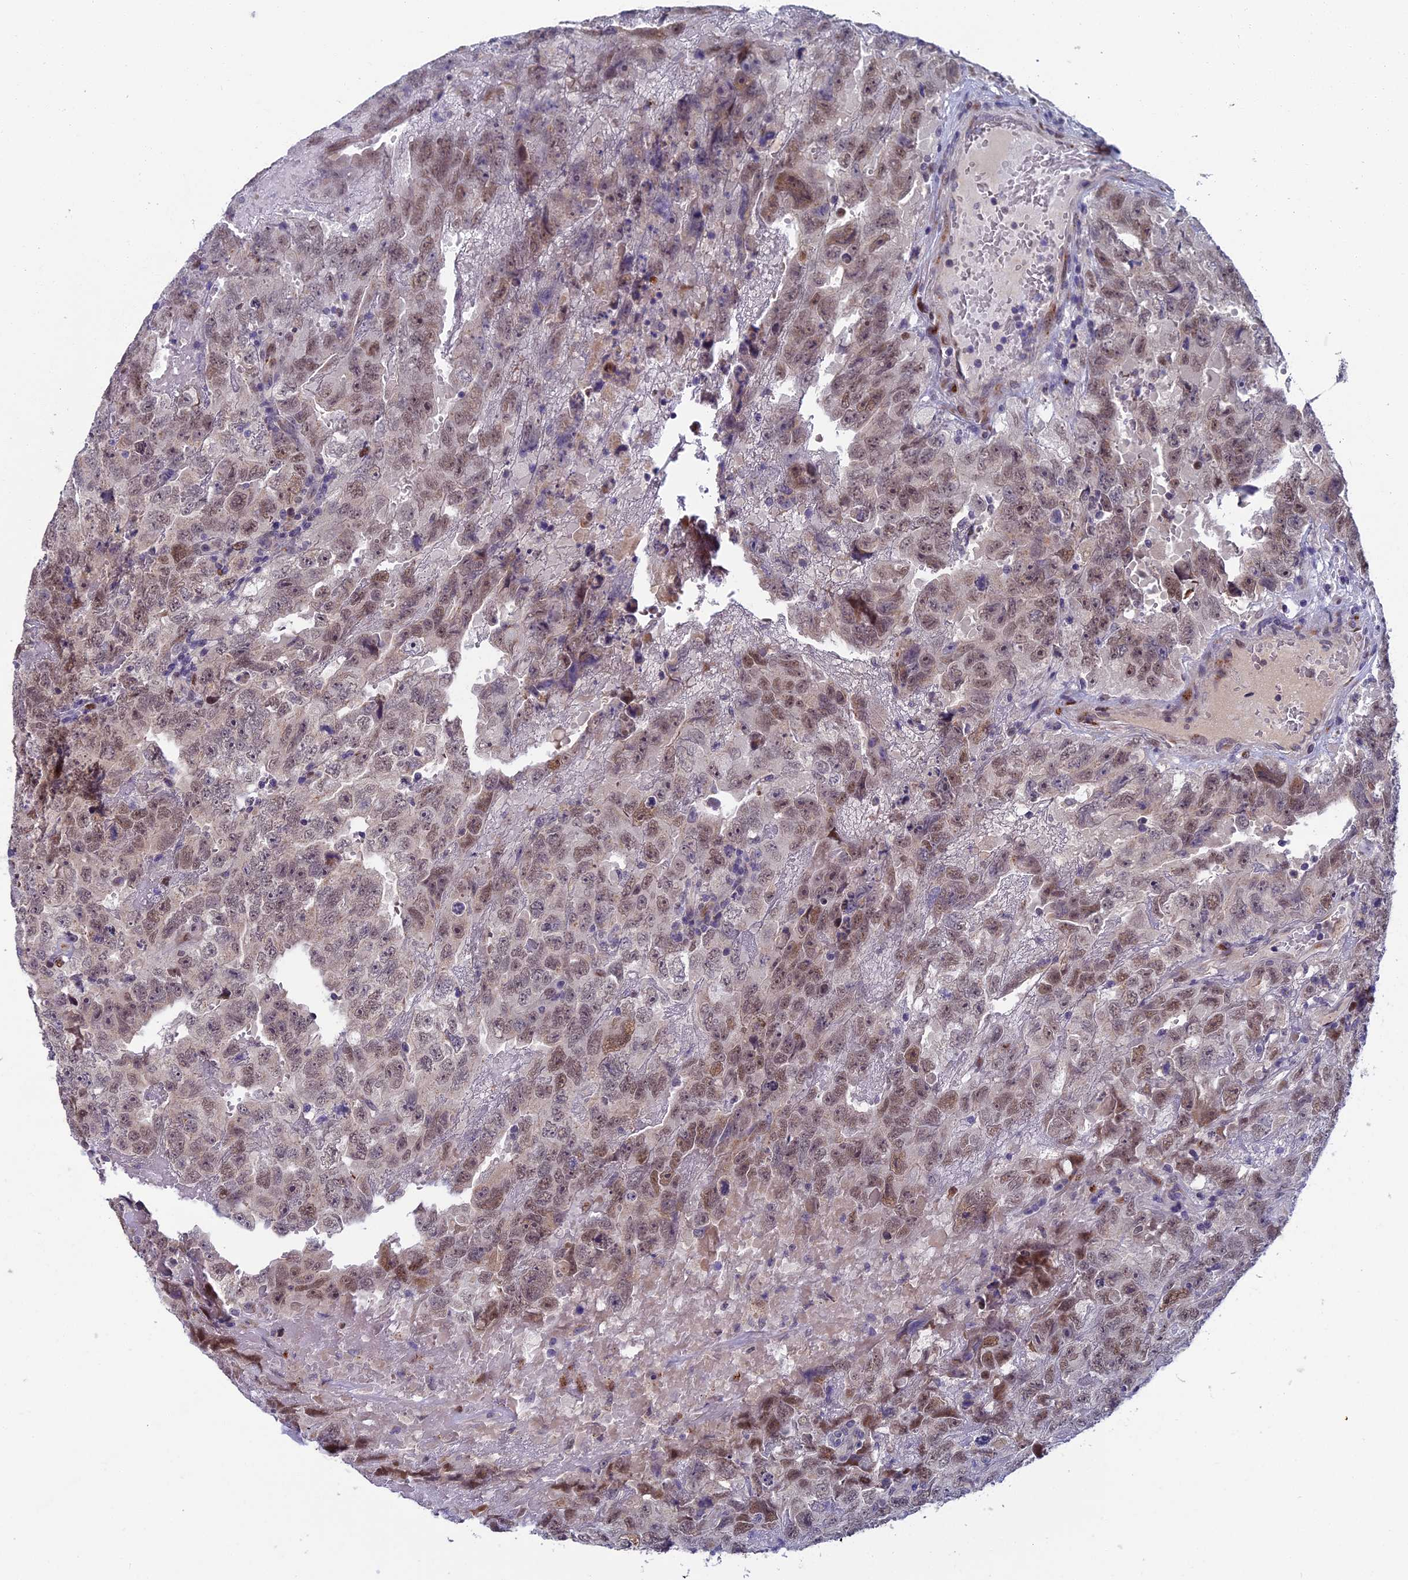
{"staining": {"intensity": "moderate", "quantity": ">75%", "location": "nuclear"}, "tissue": "testis cancer", "cell_type": "Tumor cells", "image_type": "cancer", "snomed": [{"axis": "morphology", "description": "Carcinoma, Embryonal, NOS"}, {"axis": "topography", "description": "Testis"}], "caption": "Testis embryonal carcinoma stained with IHC reveals moderate nuclear expression in about >75% of tumor cells. (Stains: DAB (3,3'-diaminobenzidine) in brown, nuclei in blue, Microscopy: brightfield microscopy at high magnification).", "gene": "LIG1", "patient": {"sex": "male", "age": 45}}